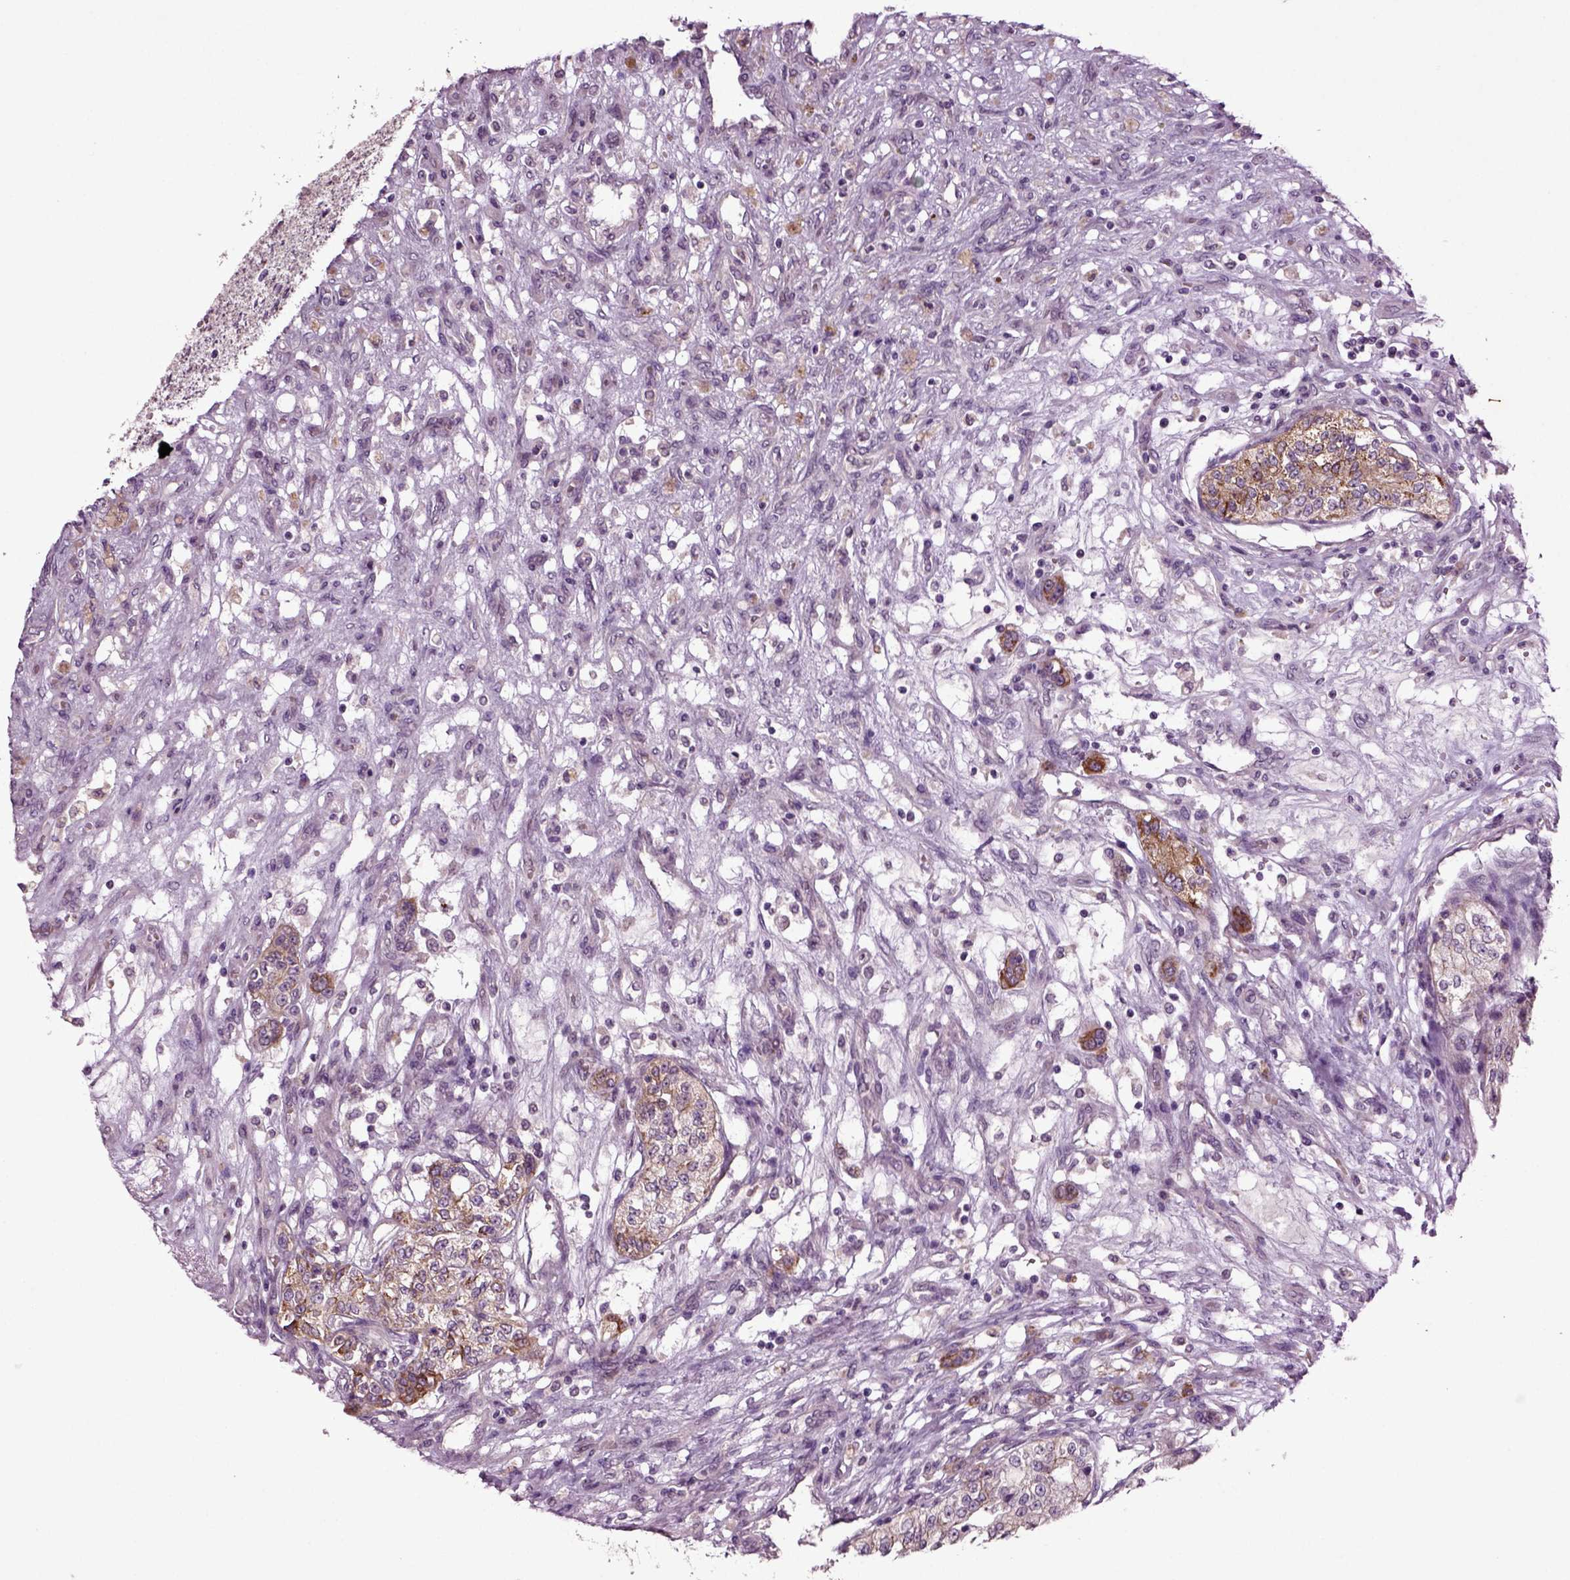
{"staining": {"intensity": "moderate", "quantity": "25%-75%", "location": "cytoplasmic/membranous"}, "tissue": "renal cancer", "cell_type": "Tumor cells", "image_type": "cancer", "snomed": [{"axis": "morphology", "description": "Adenocarcinoma, NOS"}, {"axis": "topography", "description": "Kidney"}], "caption": "Renal adenocarcinoma stained with DAB (3,3'-diaminobenzidine) immunohistochemistry (IHC) reveals medium levels of moderate cytoplasmic/membranous expression in about 25%-75% of tumor cells. (Stains: DAB (3,3'-diaminobenzidine) in brown, nuclei in blue, Microscopy: brightfield microscopy at high magnification).", "gene": "SLC17A6", "patient": {"sex": "female", "age": 63}}